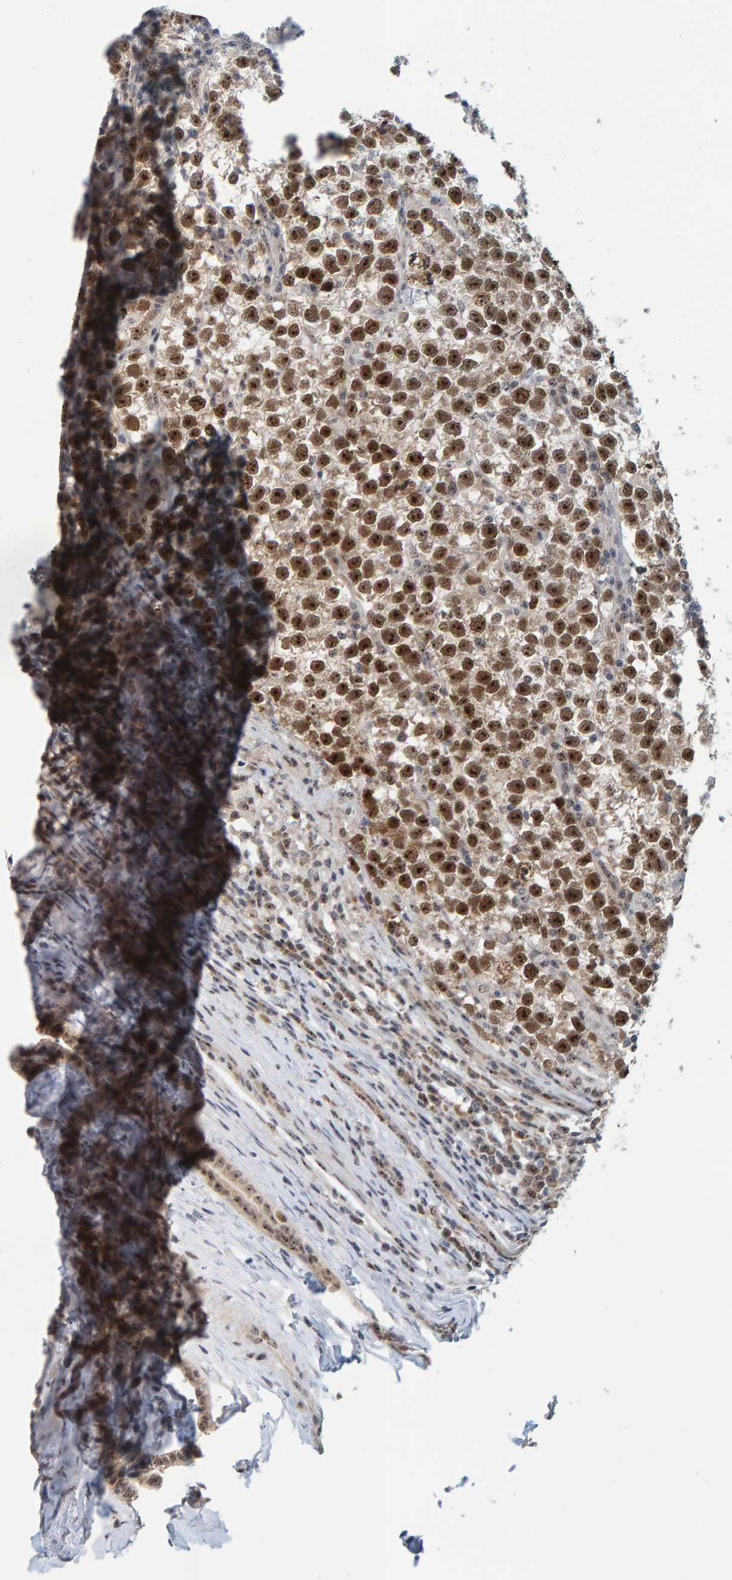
{"staining": {"intensity": "strong", "quantity": ">75%", "location": "nuclear"}, "tissue": "testis cancer", "cell_type": "Tumor cells", "image_type": "cancer", "snomed": [{"axis": "morphology", "description": "Normal tissue, NOS"}, {"axis": "morphology", "description": "Seminoma, NOS"}, {"axis": "topography", "description": "Testis"}], "caption": "An immunohistochemistry histopathology image of neoplastic tissue is shown. Protein staining in brown highlights strong nuclear positivity in seminoma (testis) within tumor cells.", "gene": "POLR1E", "patient": {"sex": "male", "age": 43}}